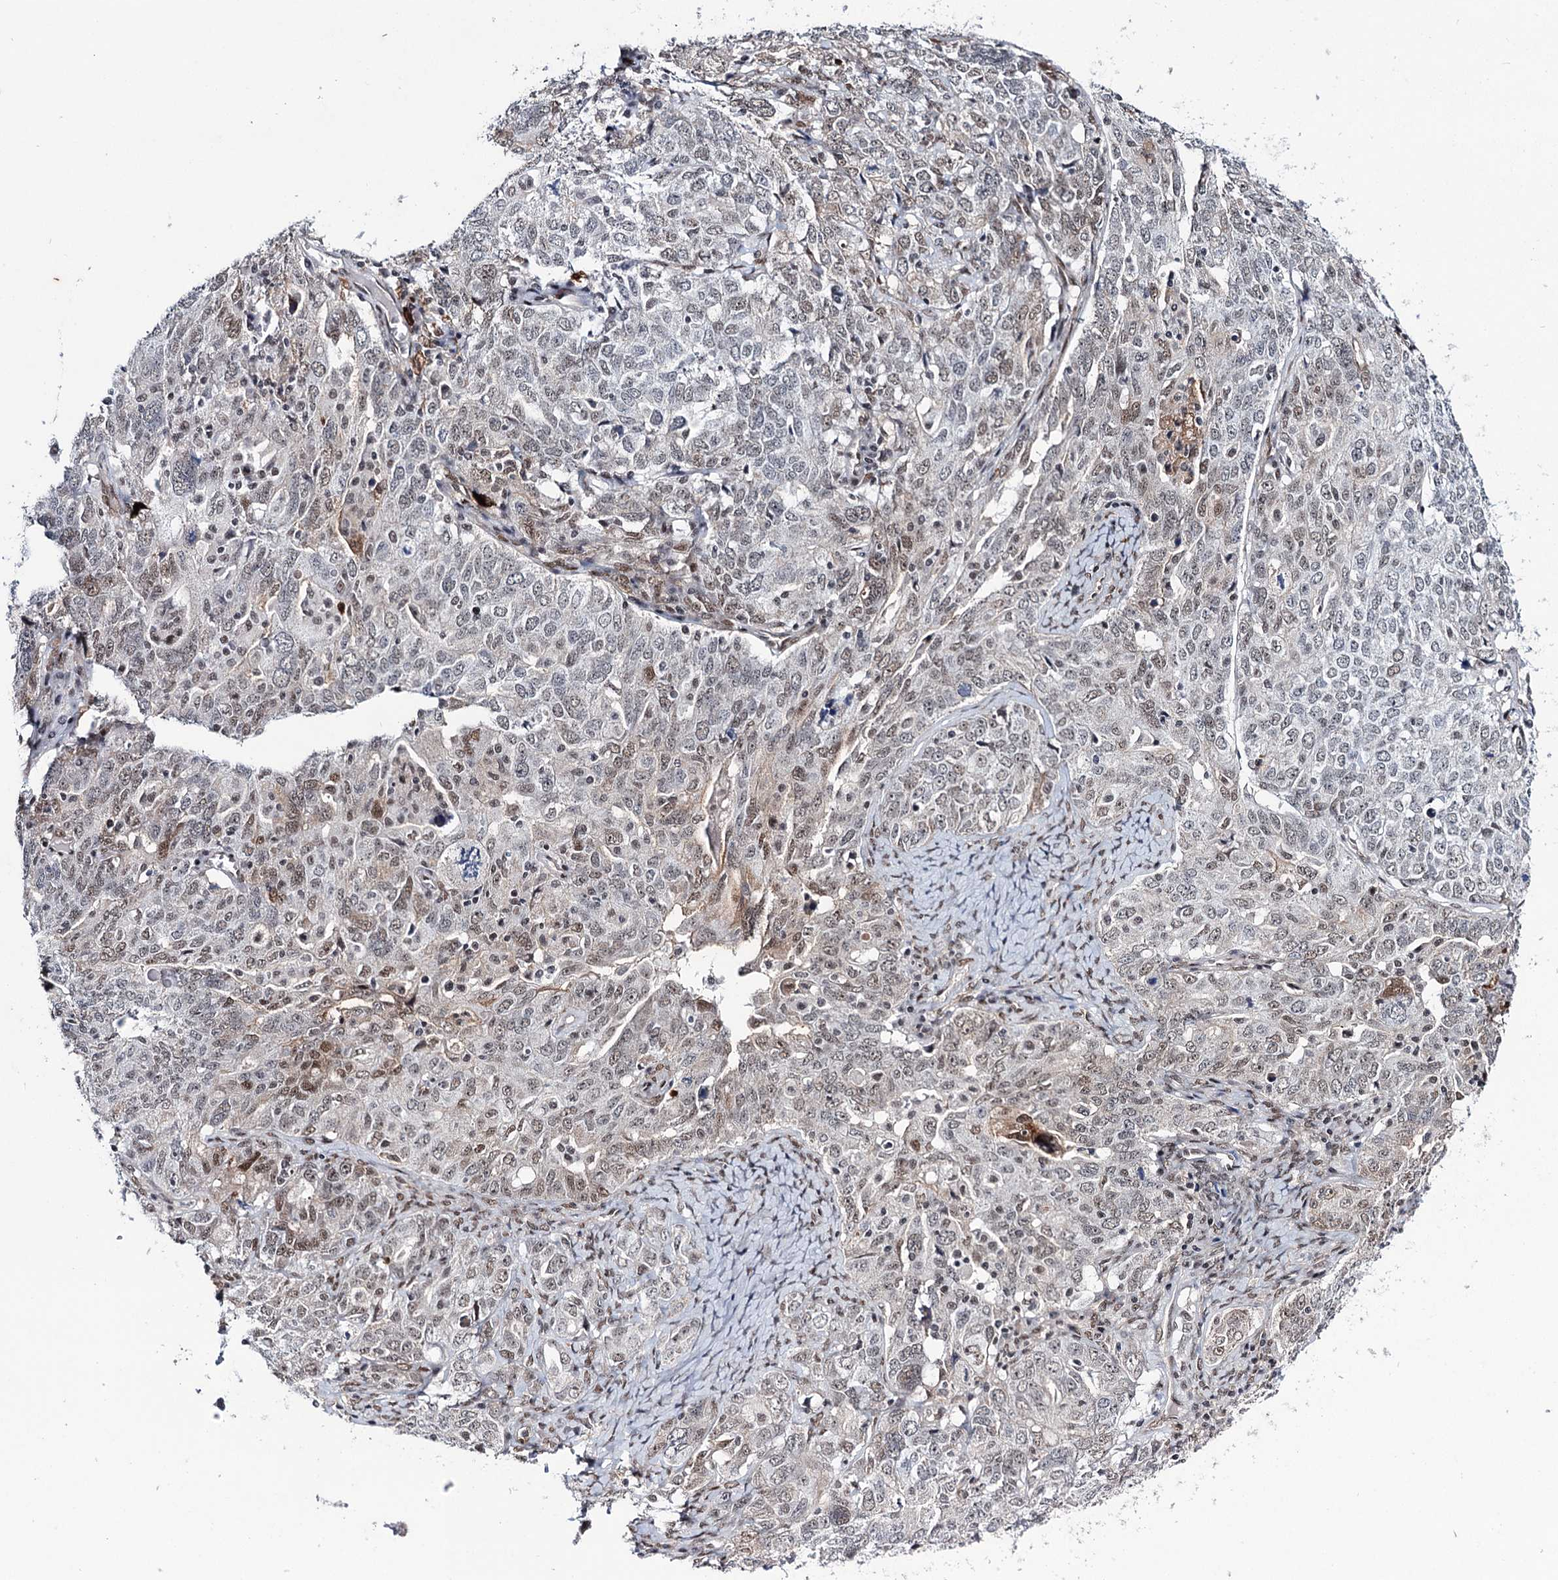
{"staining": {"intensity": "moderate", "quantity": "<25%", "location": "cytoplasmic/membranous,nuclear"}, "tissue": "ovarian cancer", "cell_type": "Tumor cells", "image_type": "cancer", "snomed": [{"axis": "morphology", "description": "Carcinoma, endometroid"}, {"axis": "topography", "description": "Ovary"}], "caption": "The photomicrograph demonstrates staining of endometroid carcinoma (ovarian), revealing moderate cytoplasmic/membranous and nuclear protein staining (brown color) within tumor cells. (DAB IHC with brightfield microscopy, high magnification).", "gene": "FAM53A", "patient": {"sex": "female", "age": 62}}